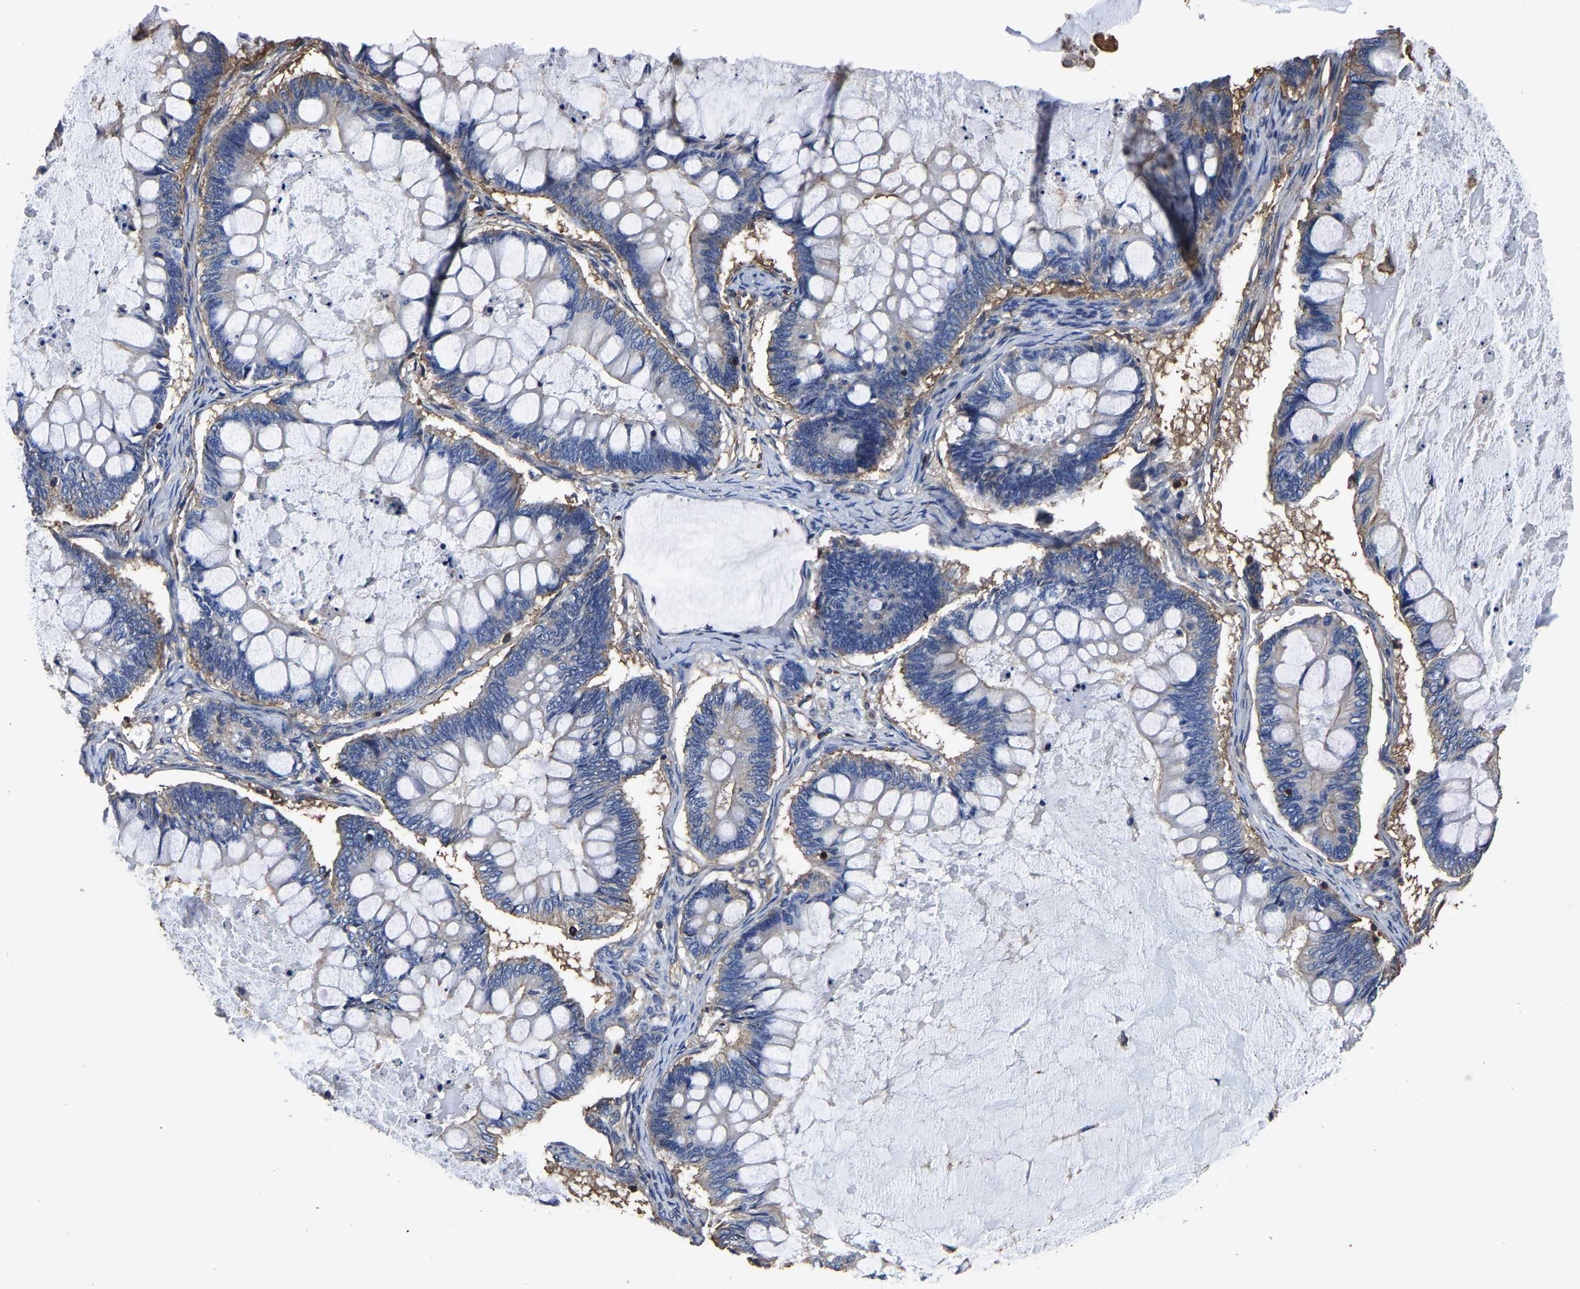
{"staining": {"intensity": "moderate", "quantity": "<25%", "location": "cytoplasmic/membranous"}, "tissue": "ovarian cancer", "cell_type": "Tumor cells", "image_type": "cancer", "snomed": [{"axis": "morphology", "description": "Cystadenocarcinoma, mucinous, NOS"}, {"axis": "topography", "description": "Ovary"}], "caption": "Protein analysis of ovarian mucinous cystadenocarcinoma tissue reveals moderate cytoplasmic/membranous expression in approximately <25% of tumor cells.", "gene": "ARMT1", "patient": {"sex": "female", "age": 61}}